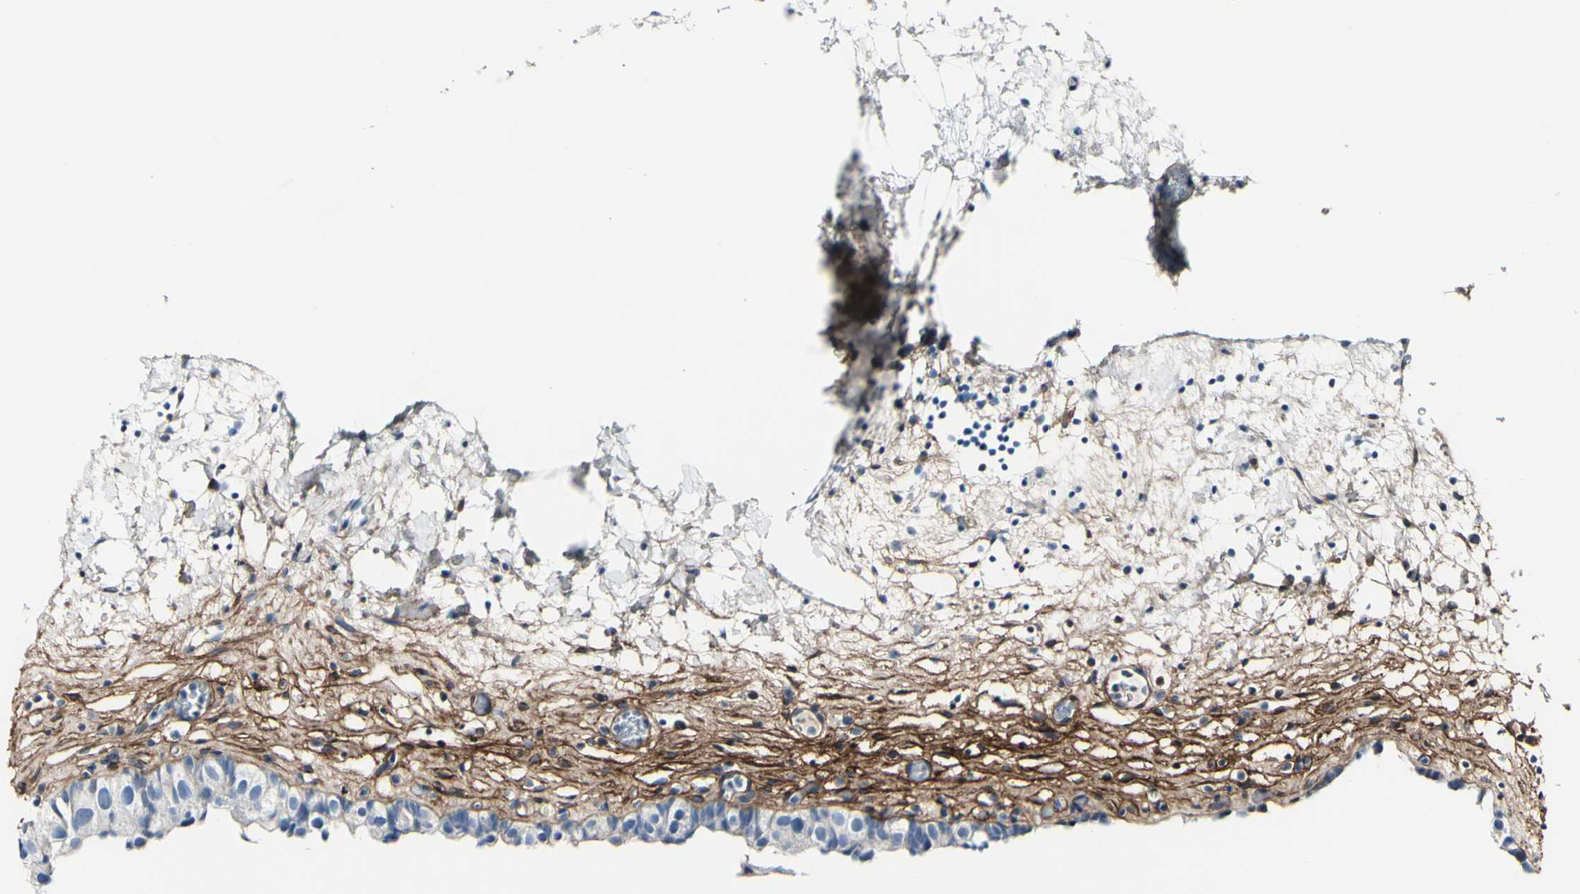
{"staining": {"intensity": "negative", "quantity": "none", "location": "none"}, "tissue": "urinary bladder", "cell_type": "Urothelial cells", "image_type": "normal", "snomed": [{"axis": "morphology", "description": "Normal tissue, NOS"}, {"axis": "topography", "description": "Urinary bladder"}], "caption": "Immunohistochemistry micrograph of normal urinary bladder stained for a protein (brown), which shows no positivity in urothelial cells.", "gene": "COL6A3", "patient": {"sex": "female", "age": 64}}